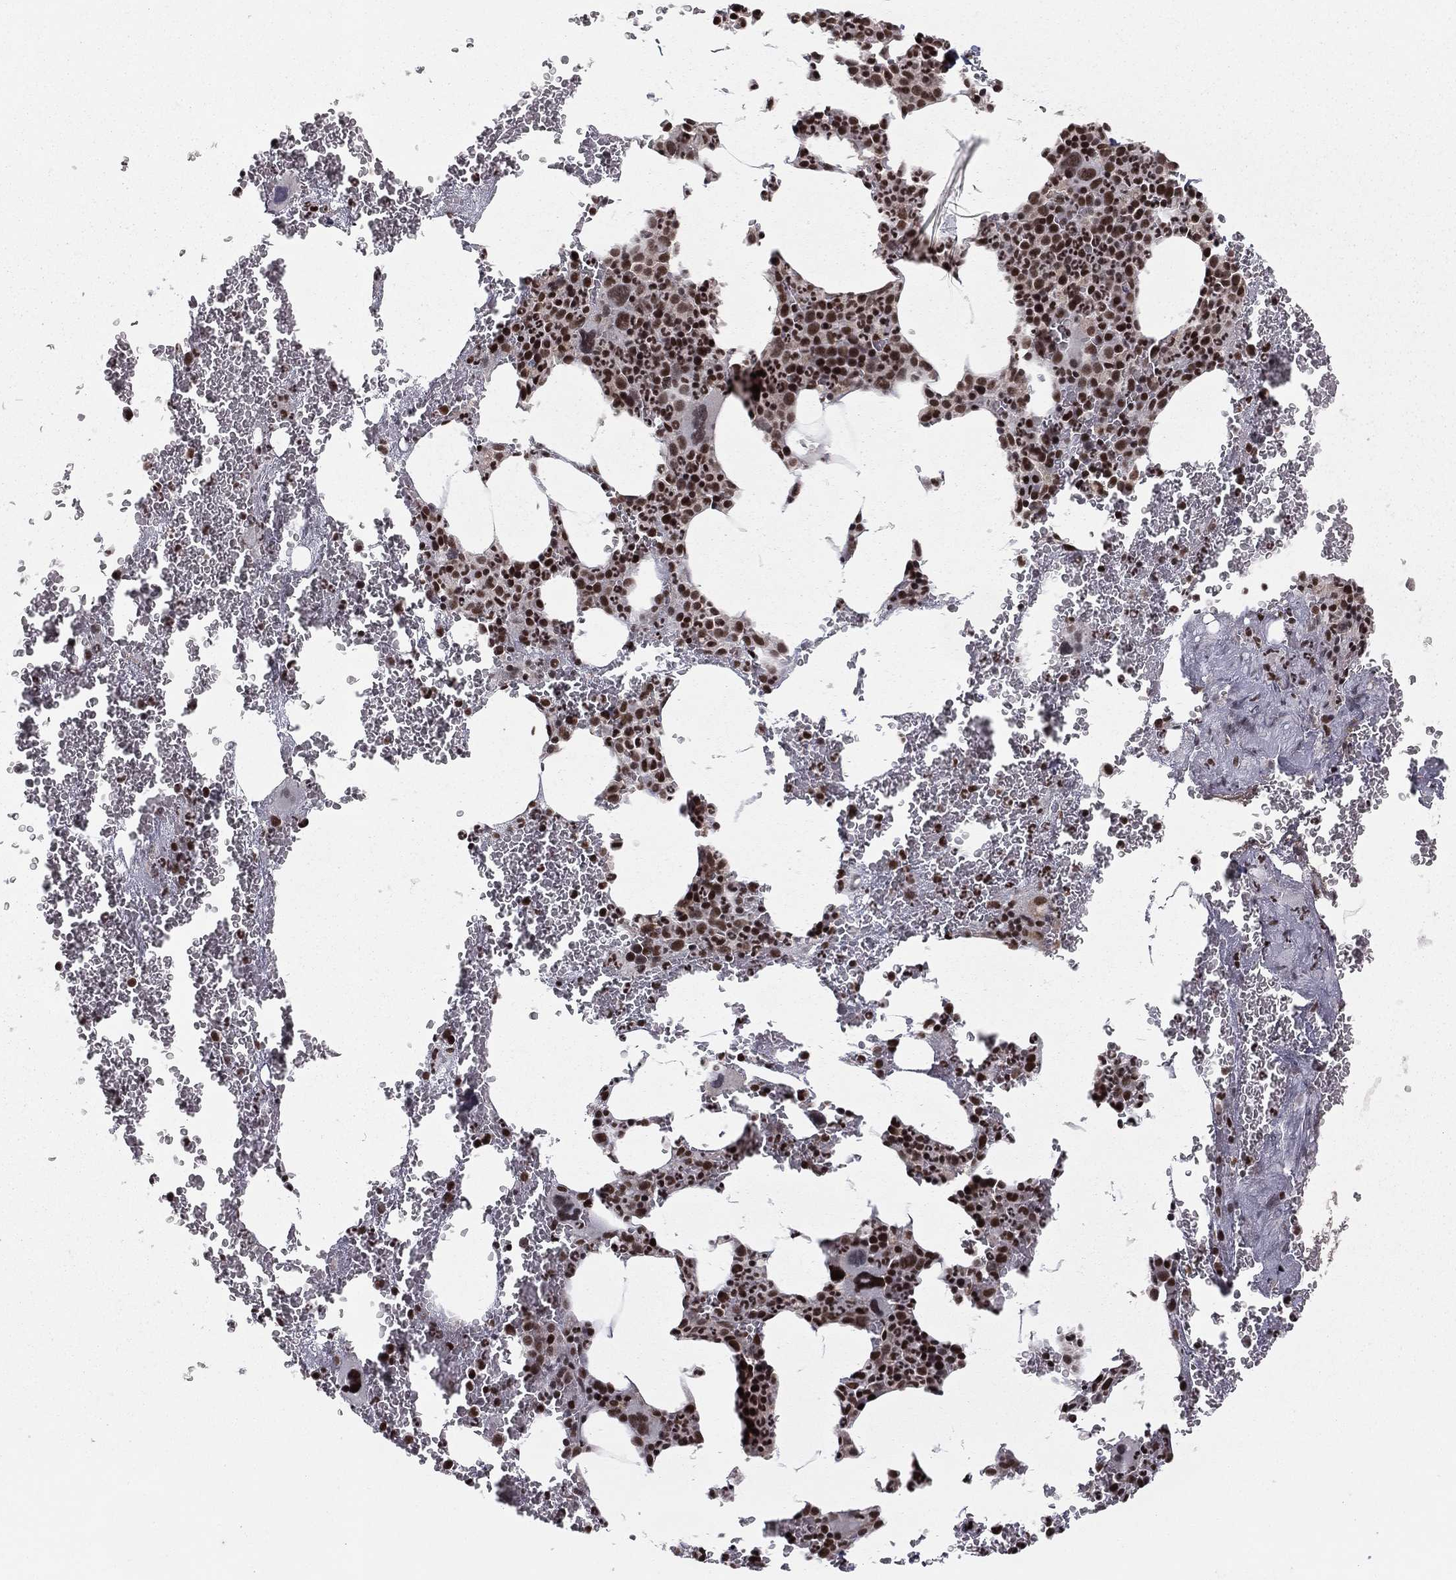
{"staining": {"intensity": "strong", "quantity": ">75%", "location": "nuclear"}, "tissue": "bone marrow", "cell_type": "Hematopoietic cells", "image_type": "normal", "snomed": [{"axis": "morphology", "description": "Normal tissue, NOS"}, {"axis": "topography", "description": "Bone marrow"}], "caption": "Immunohistochemistry (DAB) staining of benign bone marrow displays strong nuclear protein expression in about >75% of hematopoietic cells. The protein of interest is stained brown, and the nuclei are stained in blue (DAB (3,3'-diaminobenzidine) IHC with brightfield microscopy, high magnification).", "gene": "NFYB", "patient": {"sex": "male", "age": 91}}